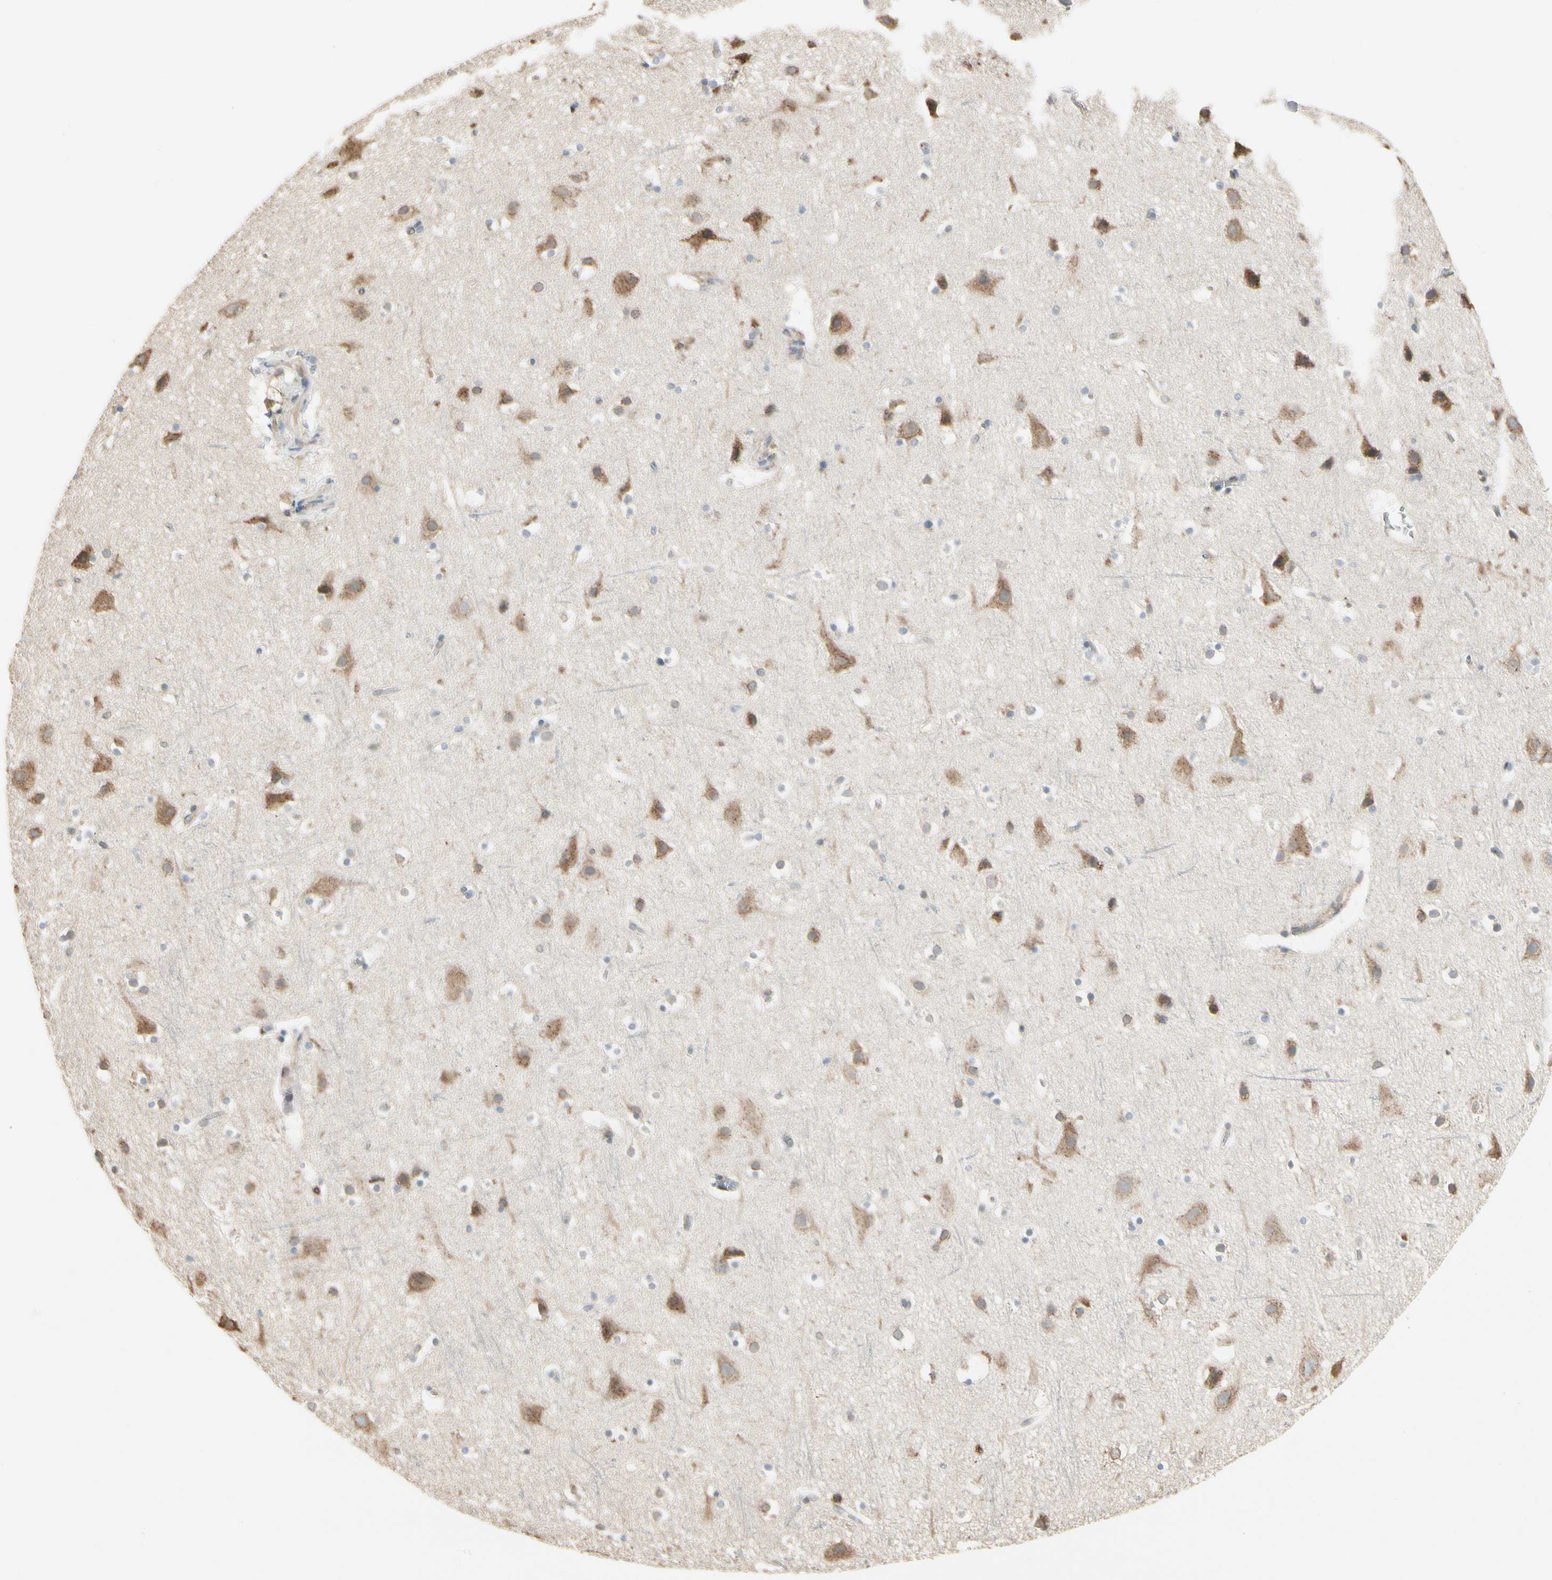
{"staining": {"intensity": "negative", "quantity": "none", "location": "none"}, "tissue": "cerebral cortex", "cell_type": "Endothelial cells", "image_type": "normal", "snomed": [{"axis": "morphology", "description": "Normal tissue, NOS"}, {"axis": "topography", "description": "Cerebral cortex"}], "caption": "Endothelial cells show no significant protein positivity in unremarkable cerebral cortex. (DAB (3,3'-diaminobenzidine) IHC with hematoxylin counter stain).", "gene": "NUCB2", "patient": {"sex": "male", "age": 45}}